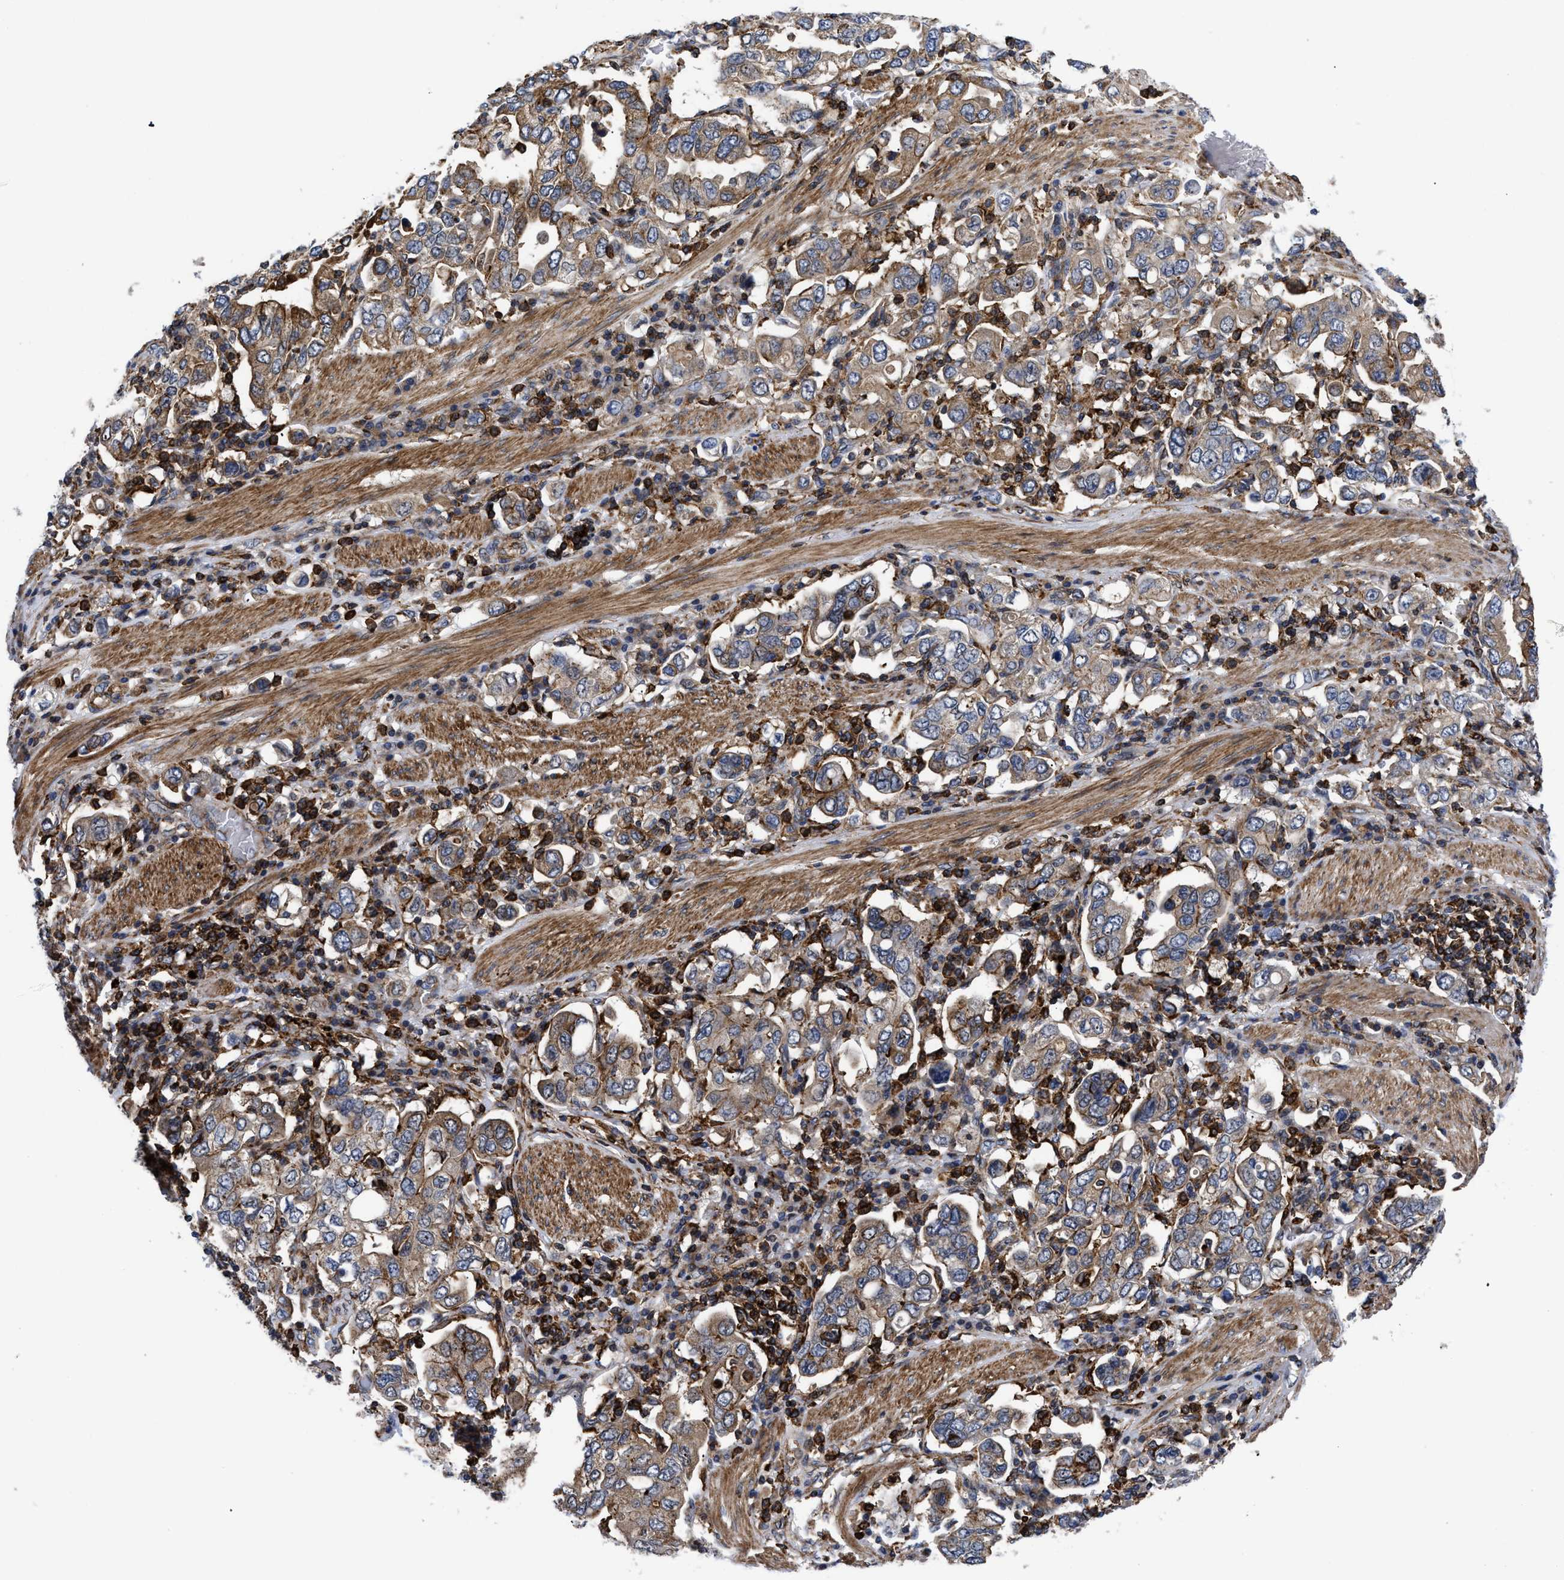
{"staining": {"intensity": "moderate", "quantity": "25%-75%", "location": "cytoplasmic/membranous"}, "tissue": "stomach cancer", "cell_type": "Tumor cells", "image_type": "cancer", "snomed": [{"axis": "morphology", "description": "Adenocarcinoma, NOS"}, {"axis": "topography", "description": "Stomach, upper"}], "caption": "A medium amount of moderate cytoplasmic/membranous staining is seen in approximately 25%-75% of tumor cells in stomach cancer (adenocarcinoma) tissue. The staining is performed using DAB brown chromogen to label protein expression. The nuclei are counter-stained blue using hematoxylin.", "gene": "SPAST", "patient": {"sex": "male", "age": 62}}